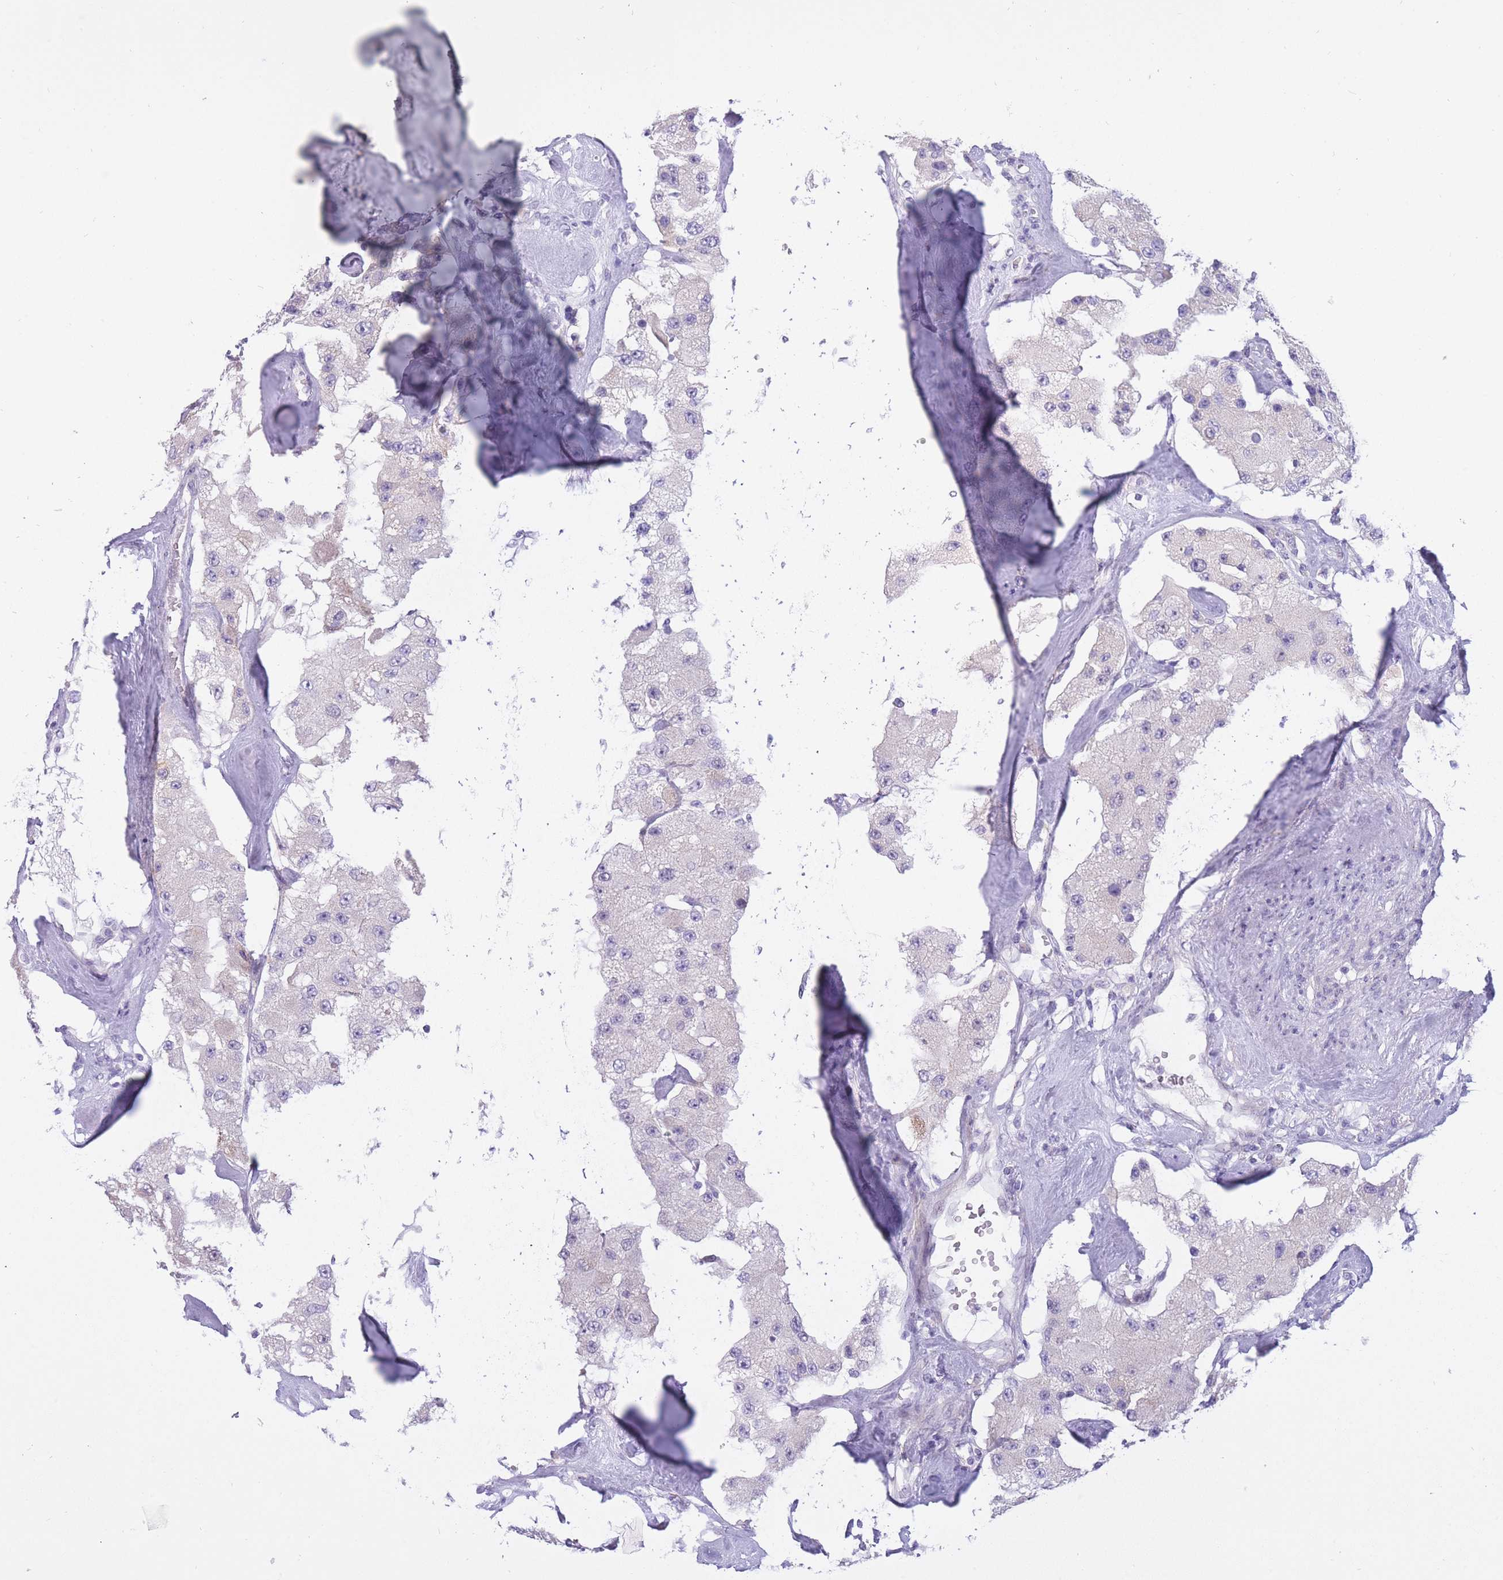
{"staining": {"intensity": "negative", "quantity": "none", "location": "none"}, "tissue": "carcinoid", "cell_type": "Tumor cells", "image_type": "cancer", "snomed": [{"axis": "morphology", "description": "Carcinoid, malignant, NOS"}, {"axis": "topography", "description": "Pancreas"}], "caption": "A high-resolution image shows IHC staining of carcinoid, which displays no significant expression in tumor cells. Brightfield microscopy of immunohistochemistry stained with DAB (3,3'-diaminobenzidine) (brown) and hematoxylin (blue), captured at high magnification.", "gene": "PRR23B", "patient": {"sex": "male", "age": 41}}